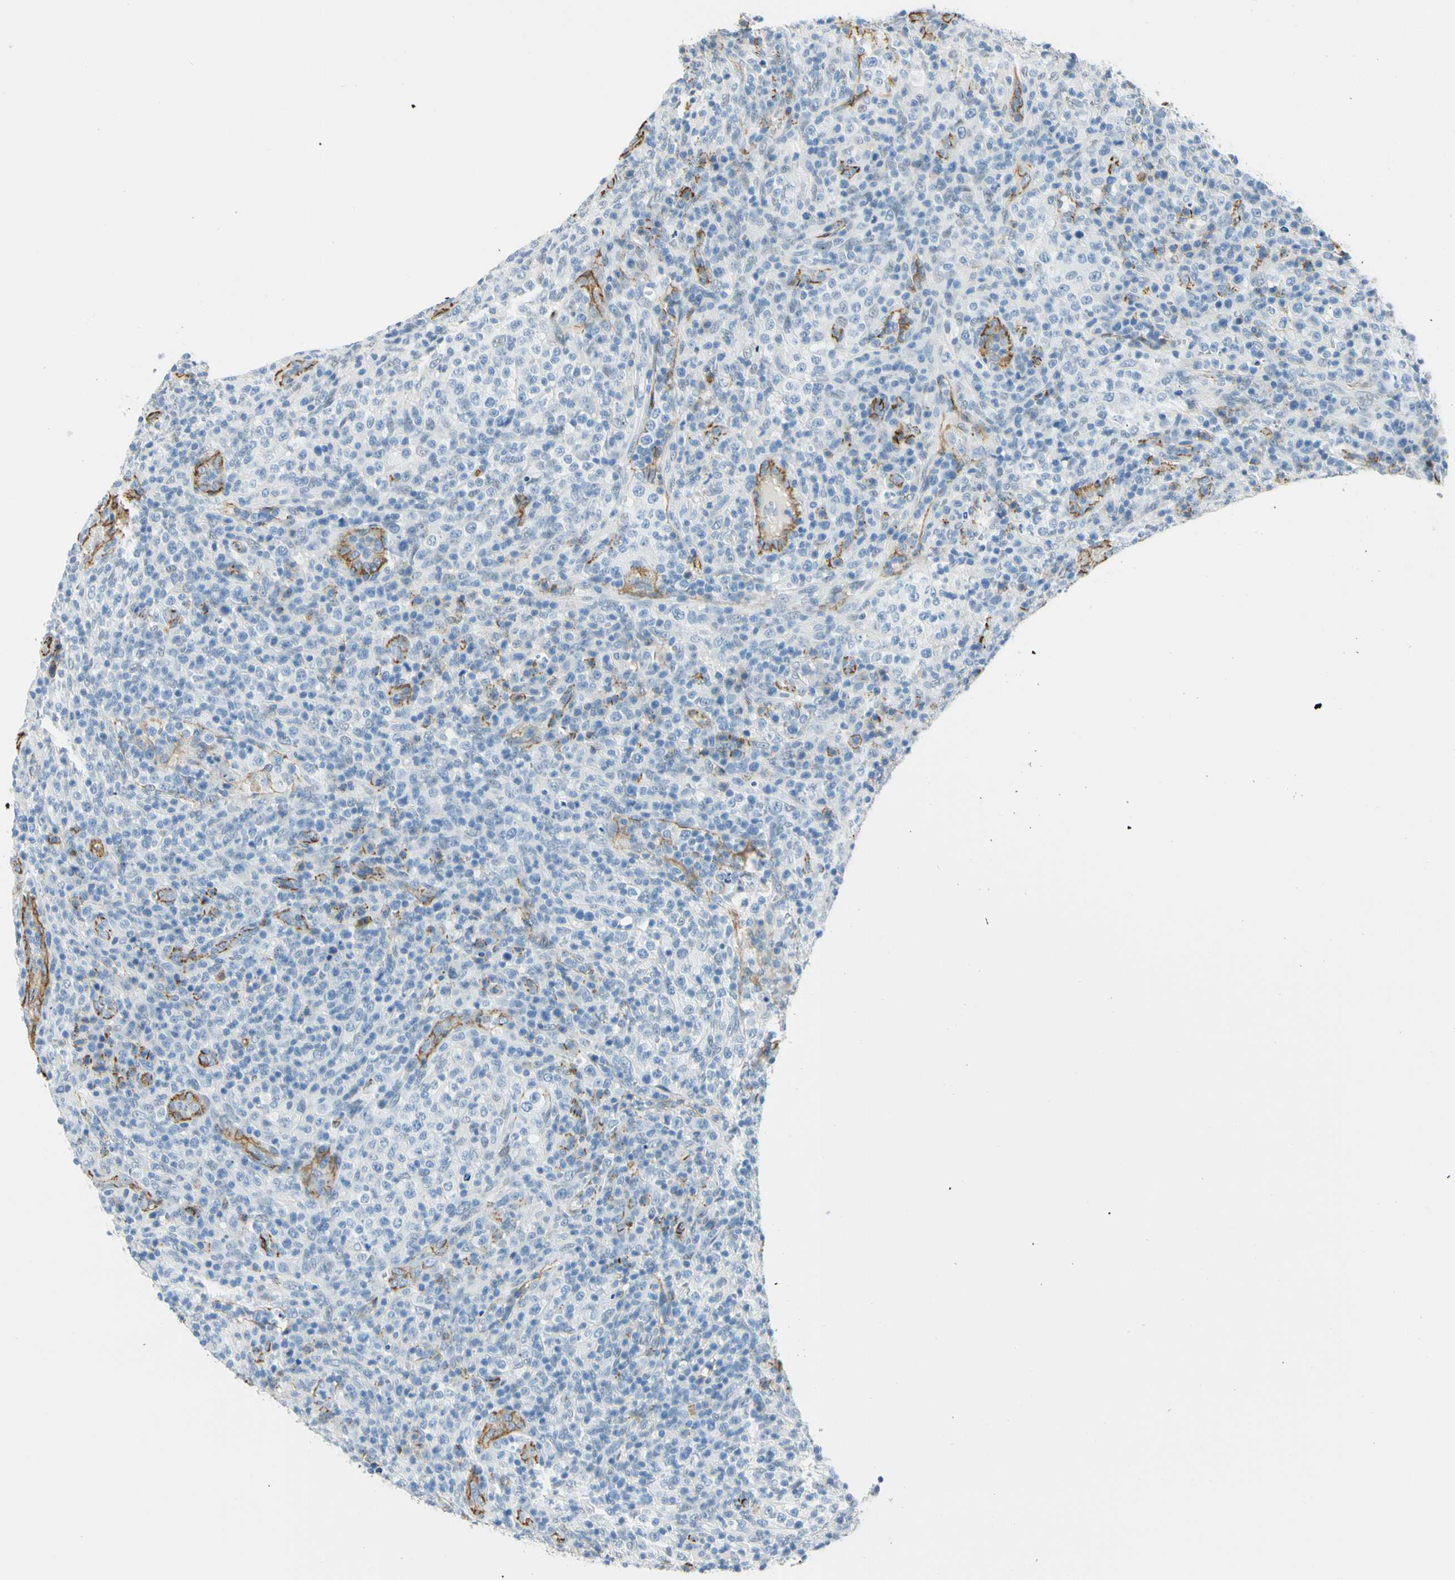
{"staining": {"intensity": "negative", "quantity": "none", "location": "none"}, "tissue": "lymphoma", "cell_type": "Tumor cells", "image_type": "cancer", "snomed": [{"axis": "morphology", "description": "Malignant lymphoma, non-Hodgkin's type, High grade"}, {"axis": "topography", "description": "Lymph node"}], "caption": "High power microscopy image of an IHC photomicrograph of high-grade malignant lymphoma, non-Hodgkin's type, revealing no significant expression in tumor cells. Brightfield microscopy of immunohistochemistry (IHC) stained with DAB (brown) and hematoxylin (blue), captured at high magnification.", "gene": "VPS9D1", "patient": {"sex": "female", "age": 76}}